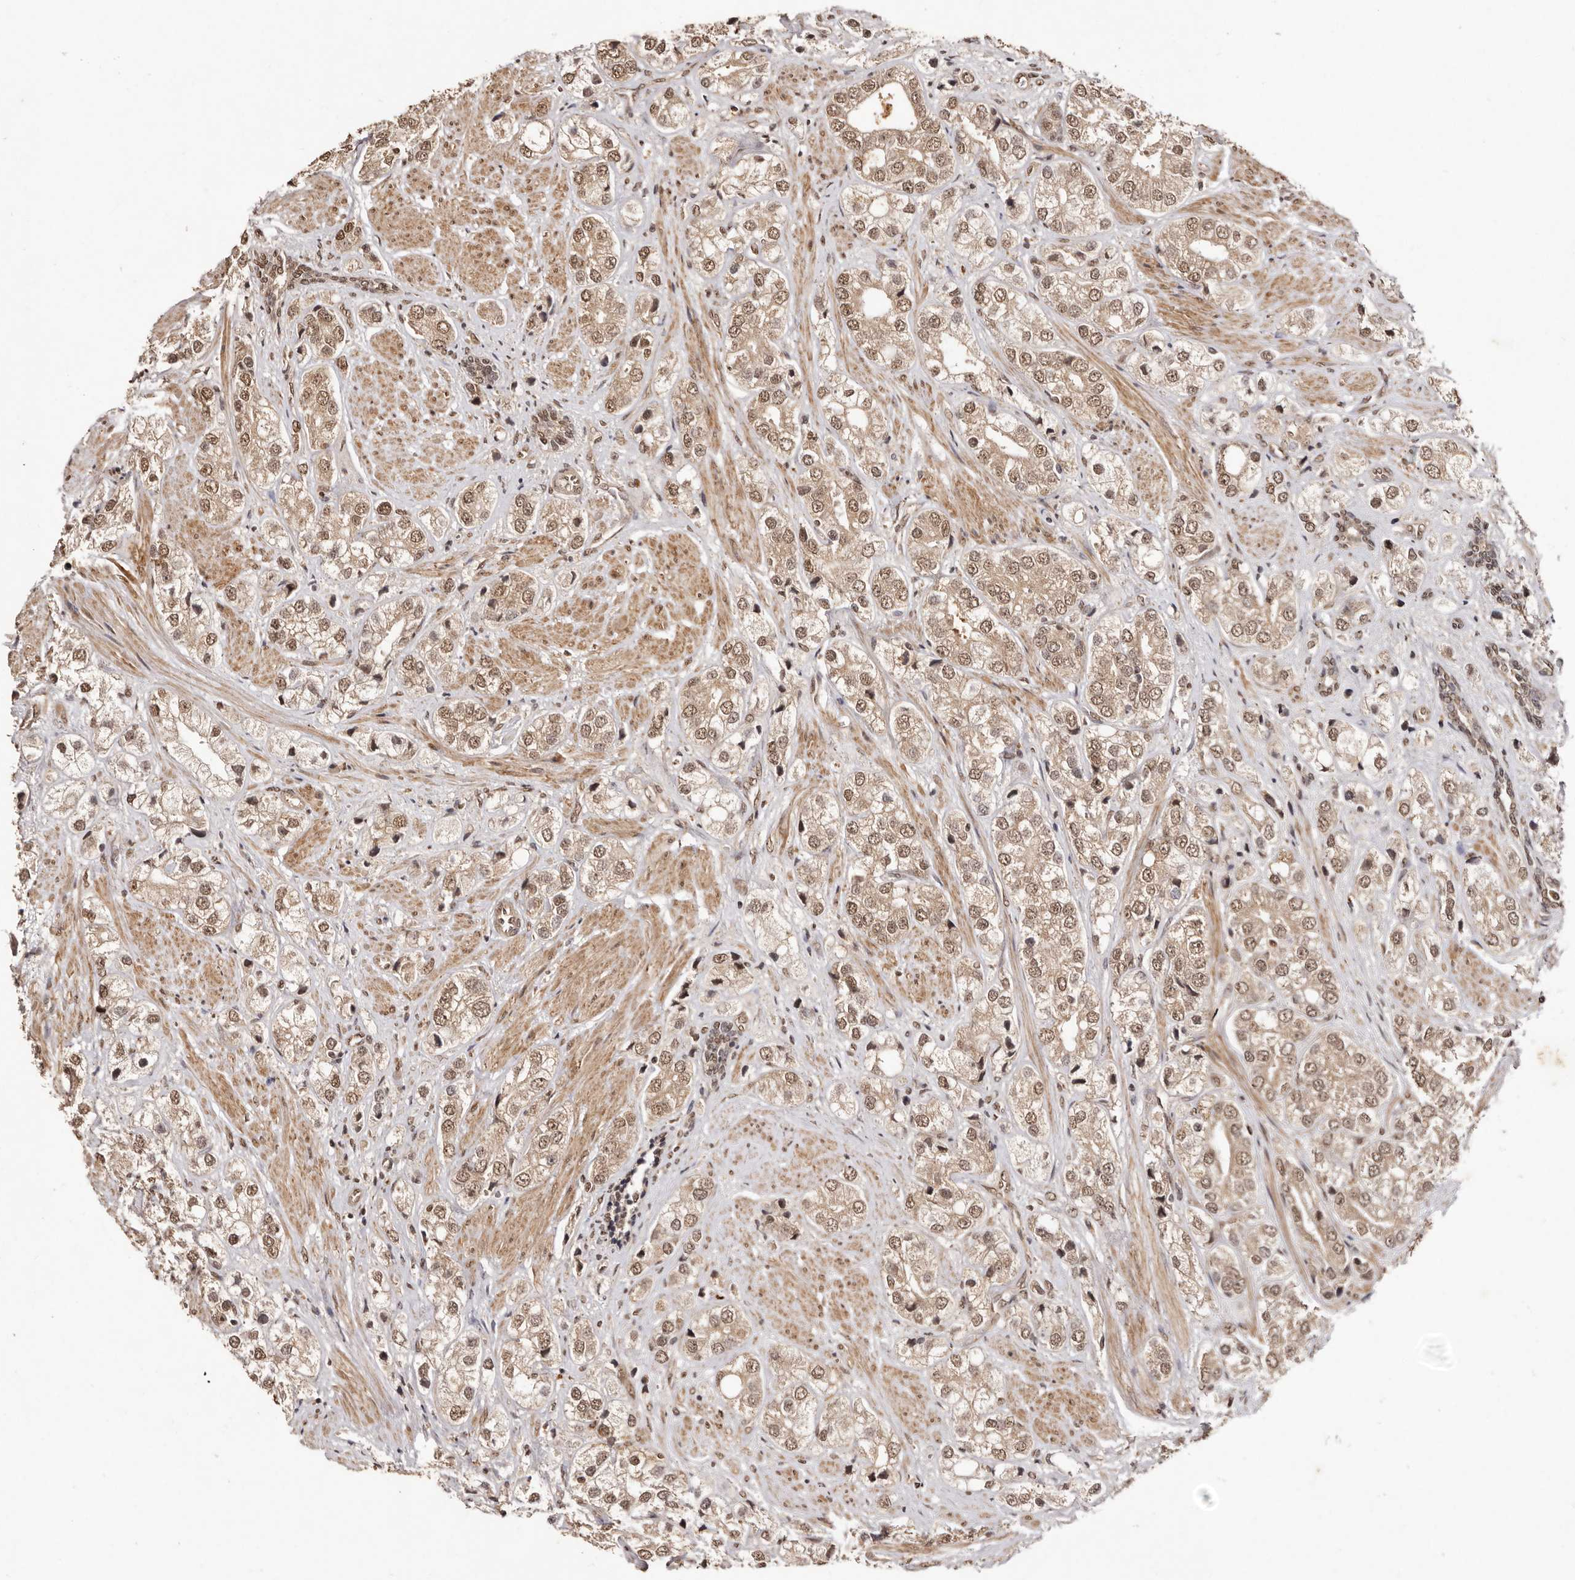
{"staining": {"intensity": "moderate", "quantity": ">75%", "location": "cytoplasmic/membranous,nuclear"}, "tissue": "prostate cancer", "cell_type": "Tumor cells", "image_type": "cancer", "snomed": [{"axis": "morphology", "description": "Adenocarcinoma, High grade"}, {"axis": "topography", "description": "Prostate"}], "caption": "A medium amount of moderate cytoplasmic/membranous and nuclear staining is appreciated in approximately >75% of tumor cells in prostate cancer tissue. (DAB (3,3'-diaminobenzidine) = brown stain, brightfield microscopy at high magnification).", "gene": "NOTCH1", "patient": {"sex": "male", "age": 50}}